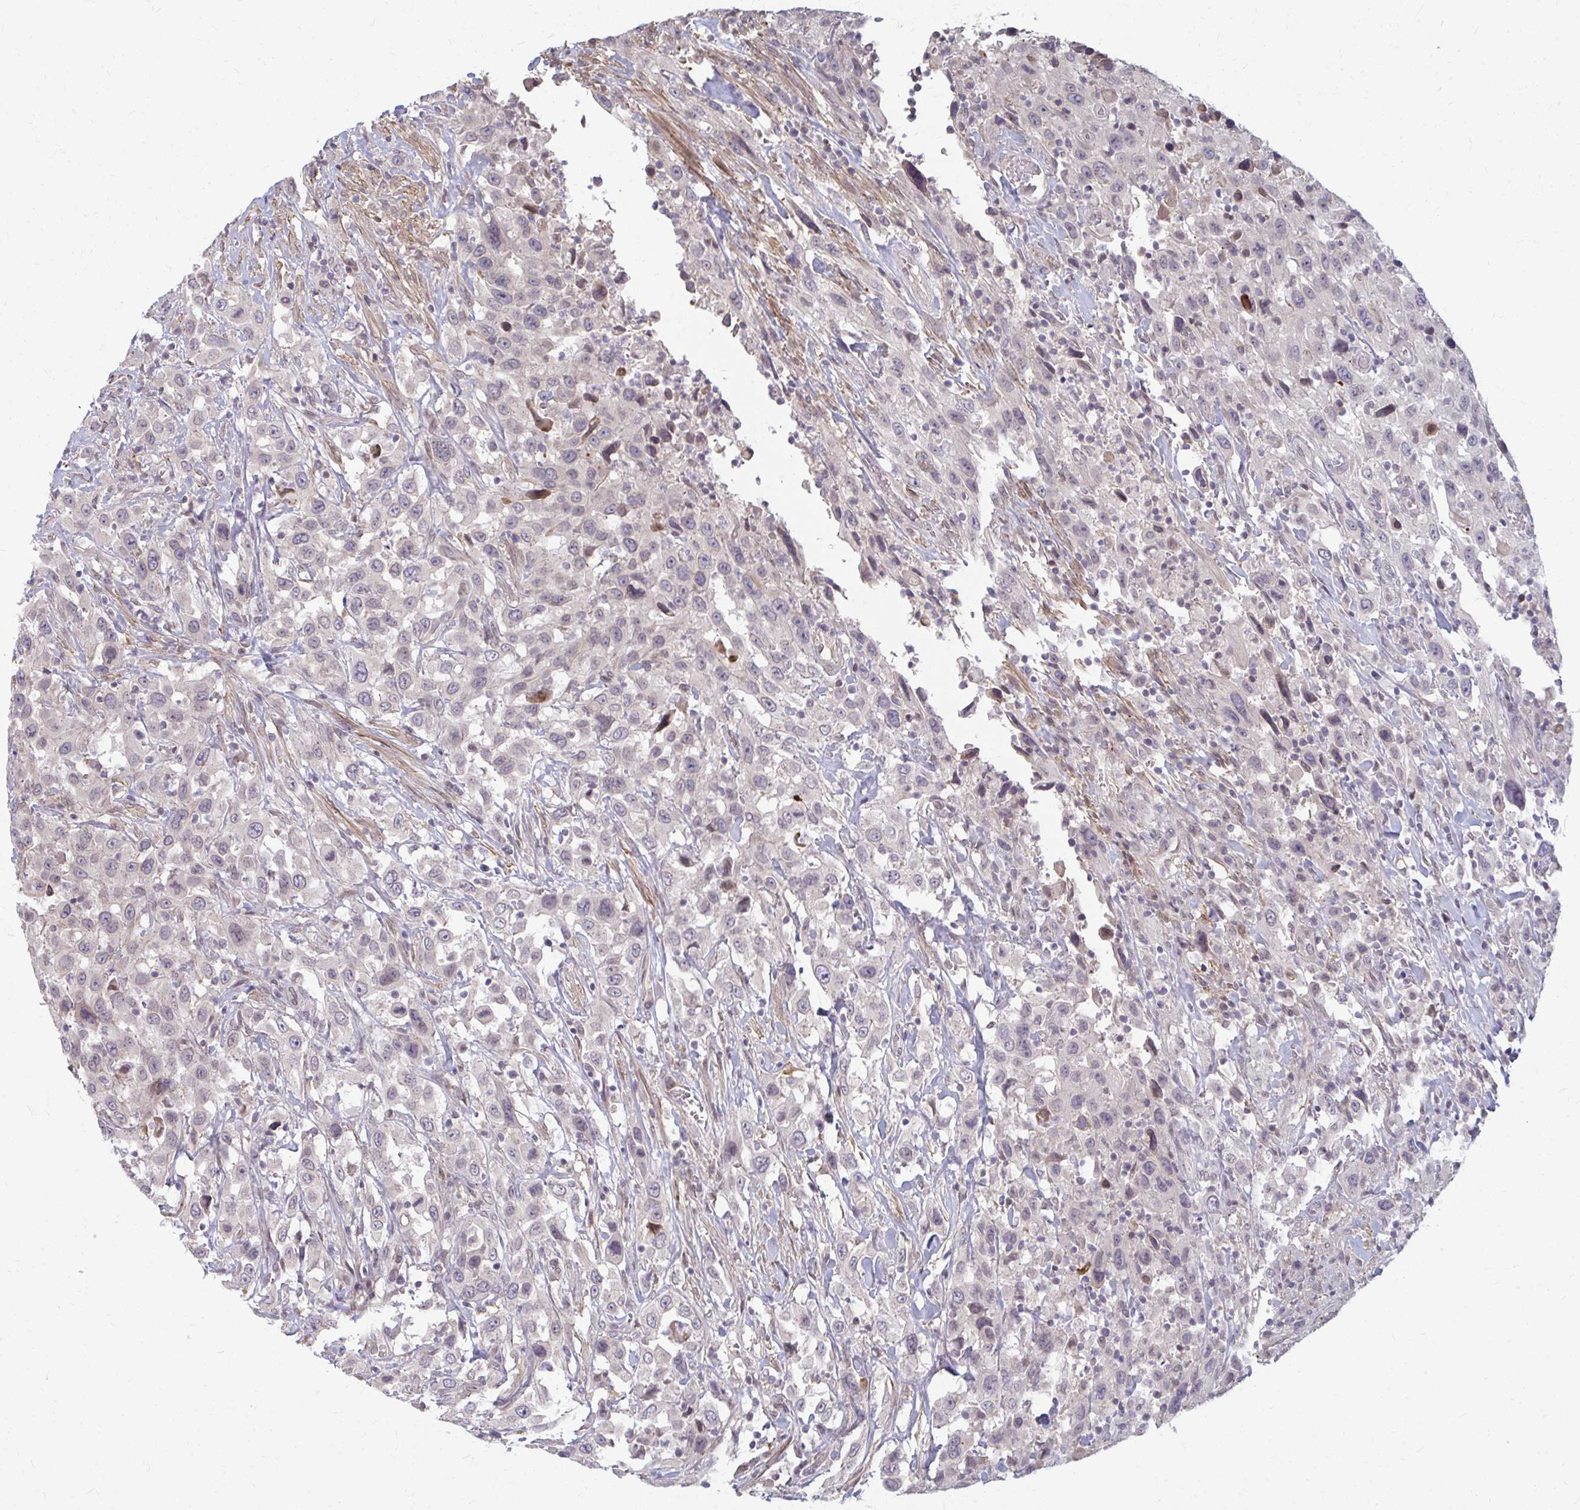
{"staining": {"intensity": "negative", "quantity": "none", "location": "none"}, "tissue": "urothelial cancer", "cell_type": "Tumor cells", "image_type": "cancer", "snomed": [{"axis": "morphology", "description": "Urothelial carcinoma, High grade"}, {"axis": "topography", "description": "Urinary bladder"}], "caption": "IHC photomicrograph of neoplastic tissue: urothelial carcinoma (high-grade) stained with DAB displays no significant protein staining in tumor cells.", "gene": "GPC5", "patient": {"sex": "male", "age": 61}}